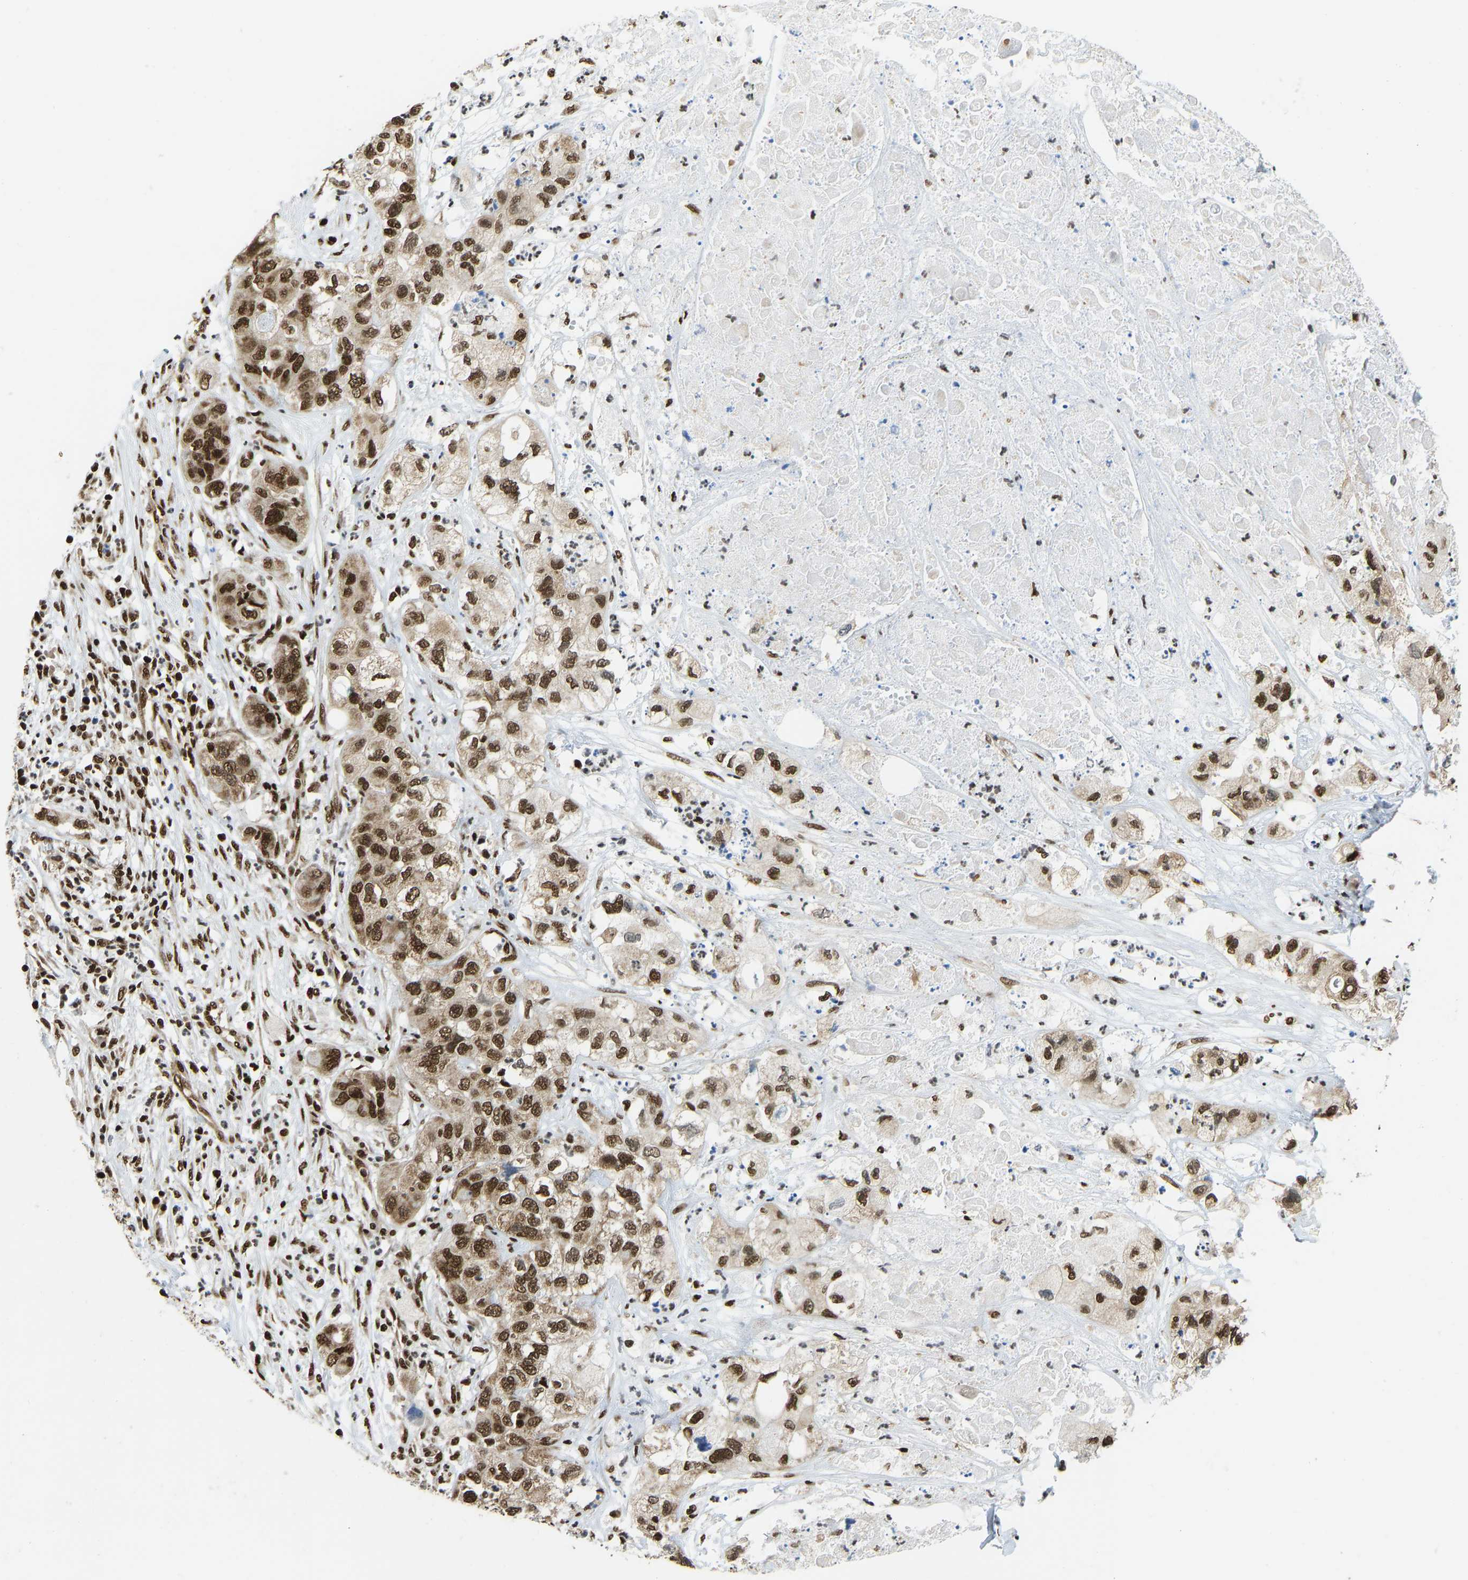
{"staining": {"intensity": "strong", "quantity": ">75%", "location": "cytoplasmic/membranous,nuclear"}, "tissue": "pancreatic cancer", "cell_type": "Tumor cells", "image_type": "cancer", "snomed": [{"axis": "morphology", "description": "Adenocarcinoma, NOS"}, {"axis": "topography", "description": "Pancreas"}], "caption": "Immunohistochemical staining of human pancreatic adenocarcinoma exhibits high levels of strong cytoplasmic/membranous and nuclear staining in approximately >75% of tumor cells. (IHC, brightfield microscopy, high magnification).", "gene": "ZSCAN20", "patient": {"sex": "female", "age": 78}}